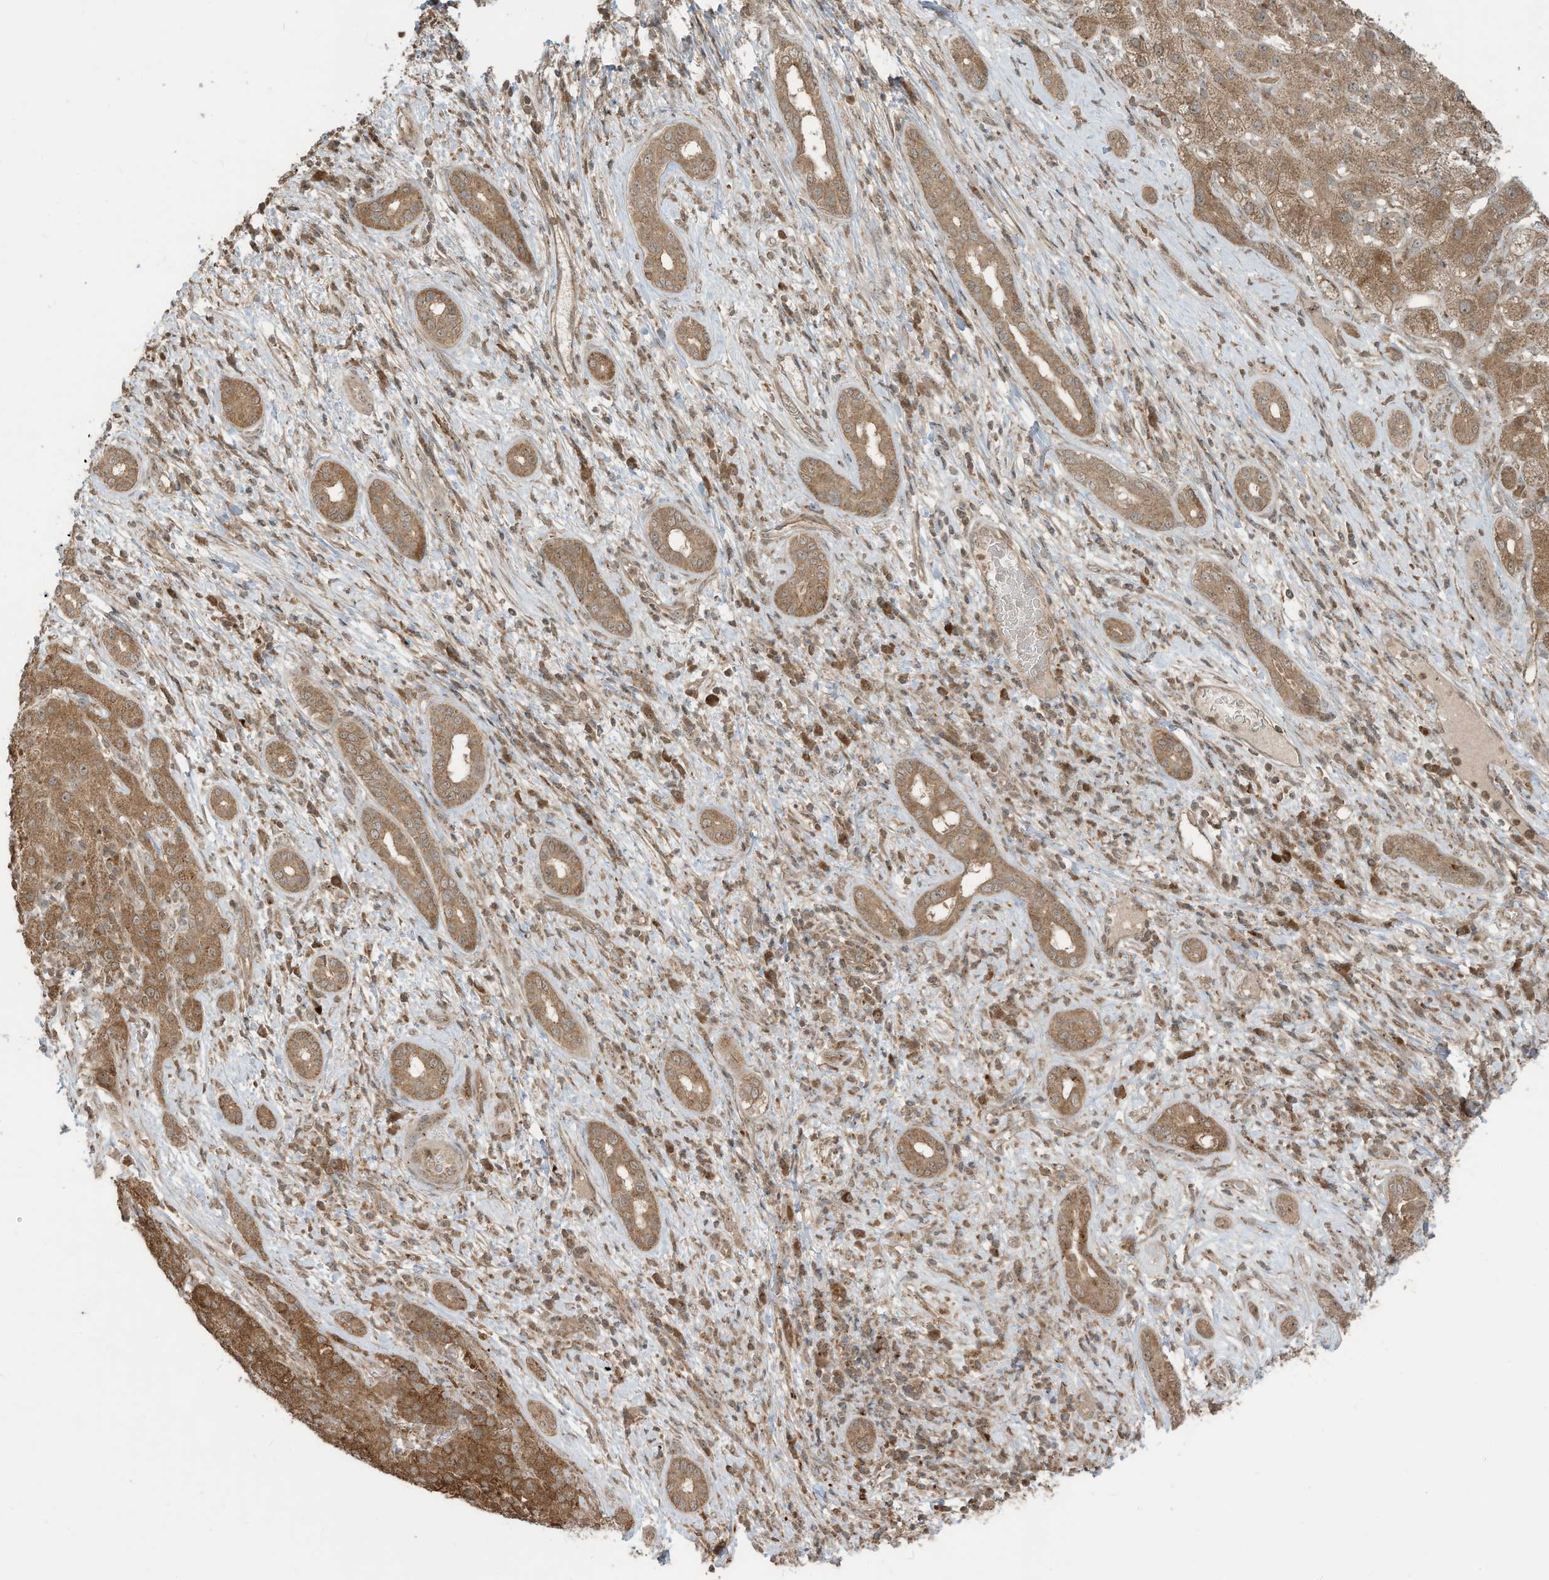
{"staining": {"intensity": "strong", "quantity": ">75%", "location": "cytoplasmic/membranous"}, "tissue": "liver cancer", "cell_type": "Tumor cells", "image_type": "cancer", "snomed": [{"axis": "morphology", "description": "Carcinoma, Hepatocellular, NOS"}, {"axis": "topography", "description": "Liver"}], "caption": "Strong cytoplasmic/membranous staining for a protein is identified in about >75% of tumor cells of hepatocellular carcinoma (liver) using immunohistochemistry (IHC).", "gene": "CARF", "patient": {"sex": "male", "age": 65}}